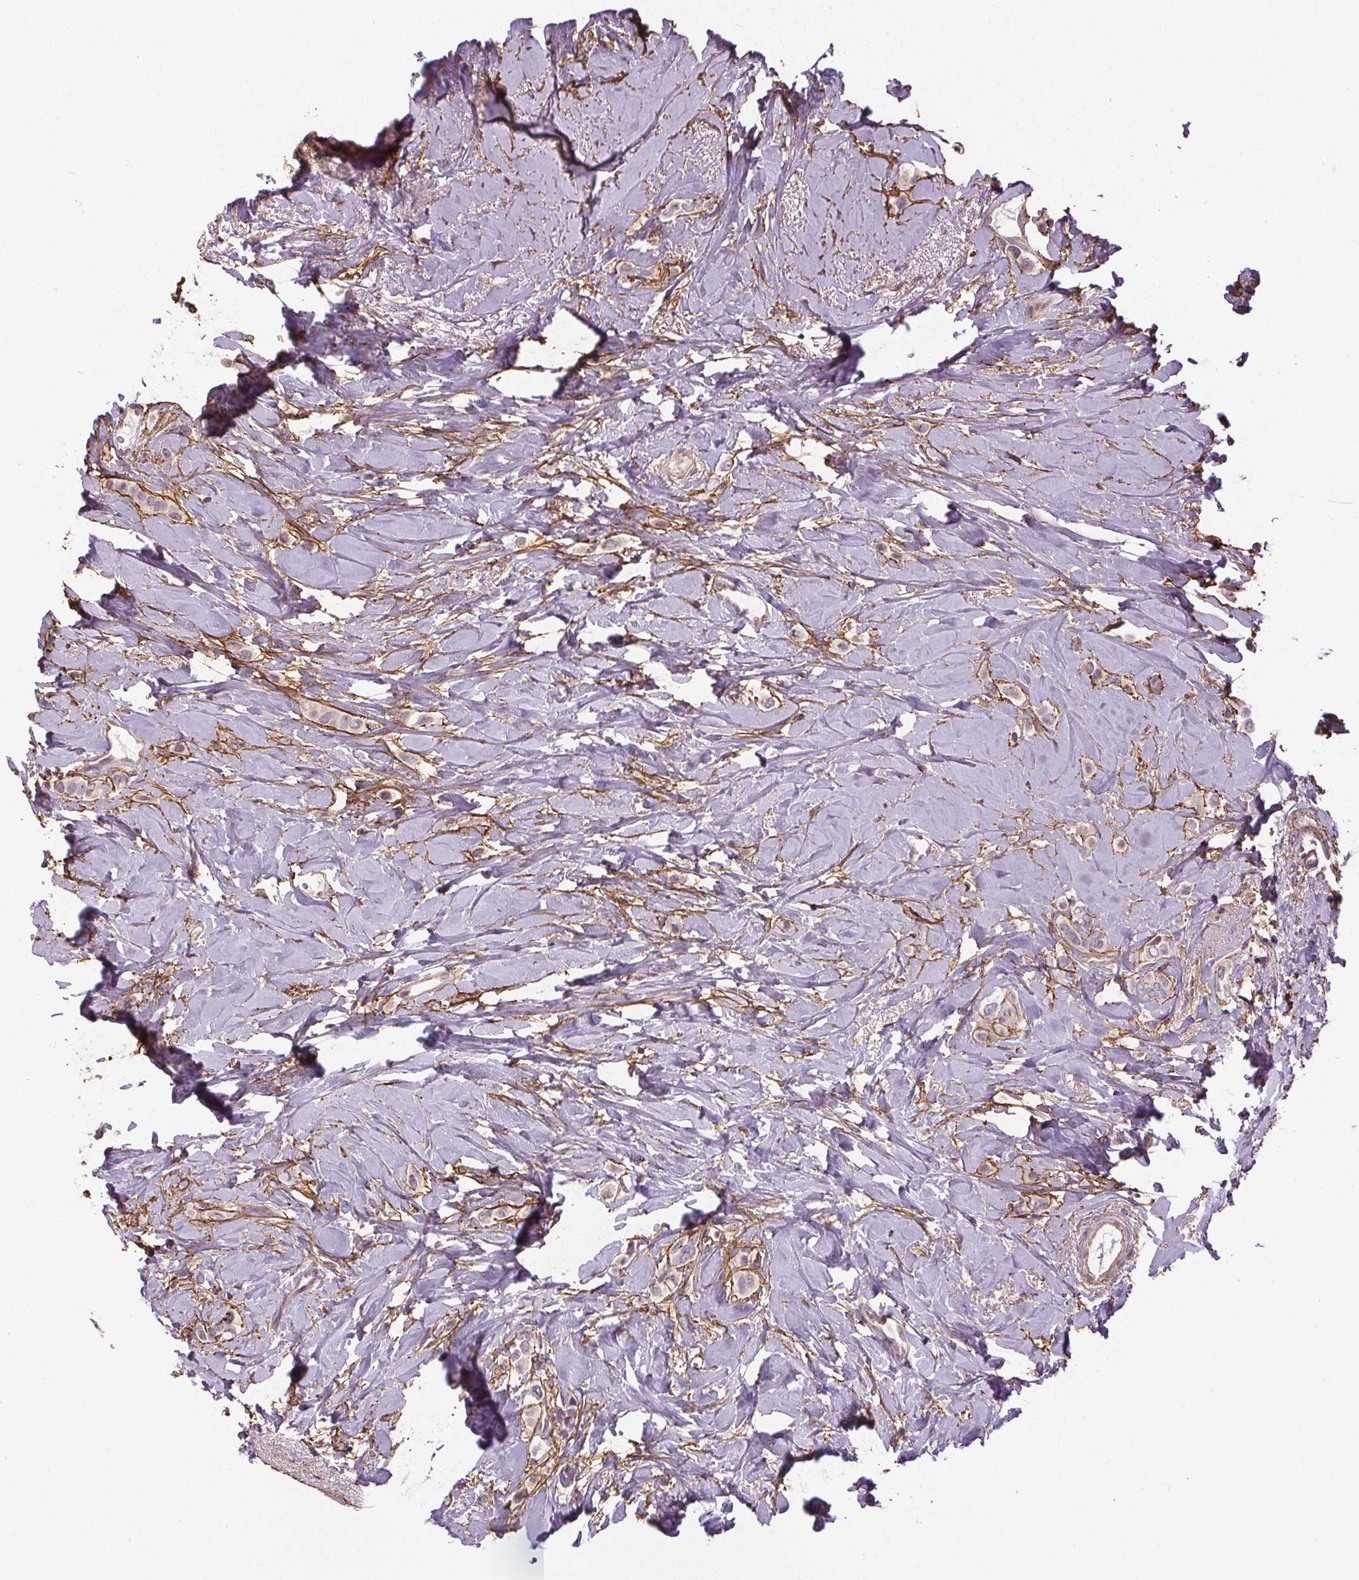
{"staining": {"intensity": "negative", "quantity": "none", "location": "none"}, "tissue": "breast cancer", "cell_type": "Tumor cells", "image_type": "cancer", "snomed": [{"axis": "morphology", "description": "Lobular carcinoma"}, {"axis": "topography", "description": "Breast"}], "caption": "High magnification brightfield microscopy of breast cancer stained with DAB (brown) and counterstained with hematoxylin (blue): tumor cells show no significant expression.", "gene": "KIAA0232", "patient": {"sex": "female", "age": 66}}